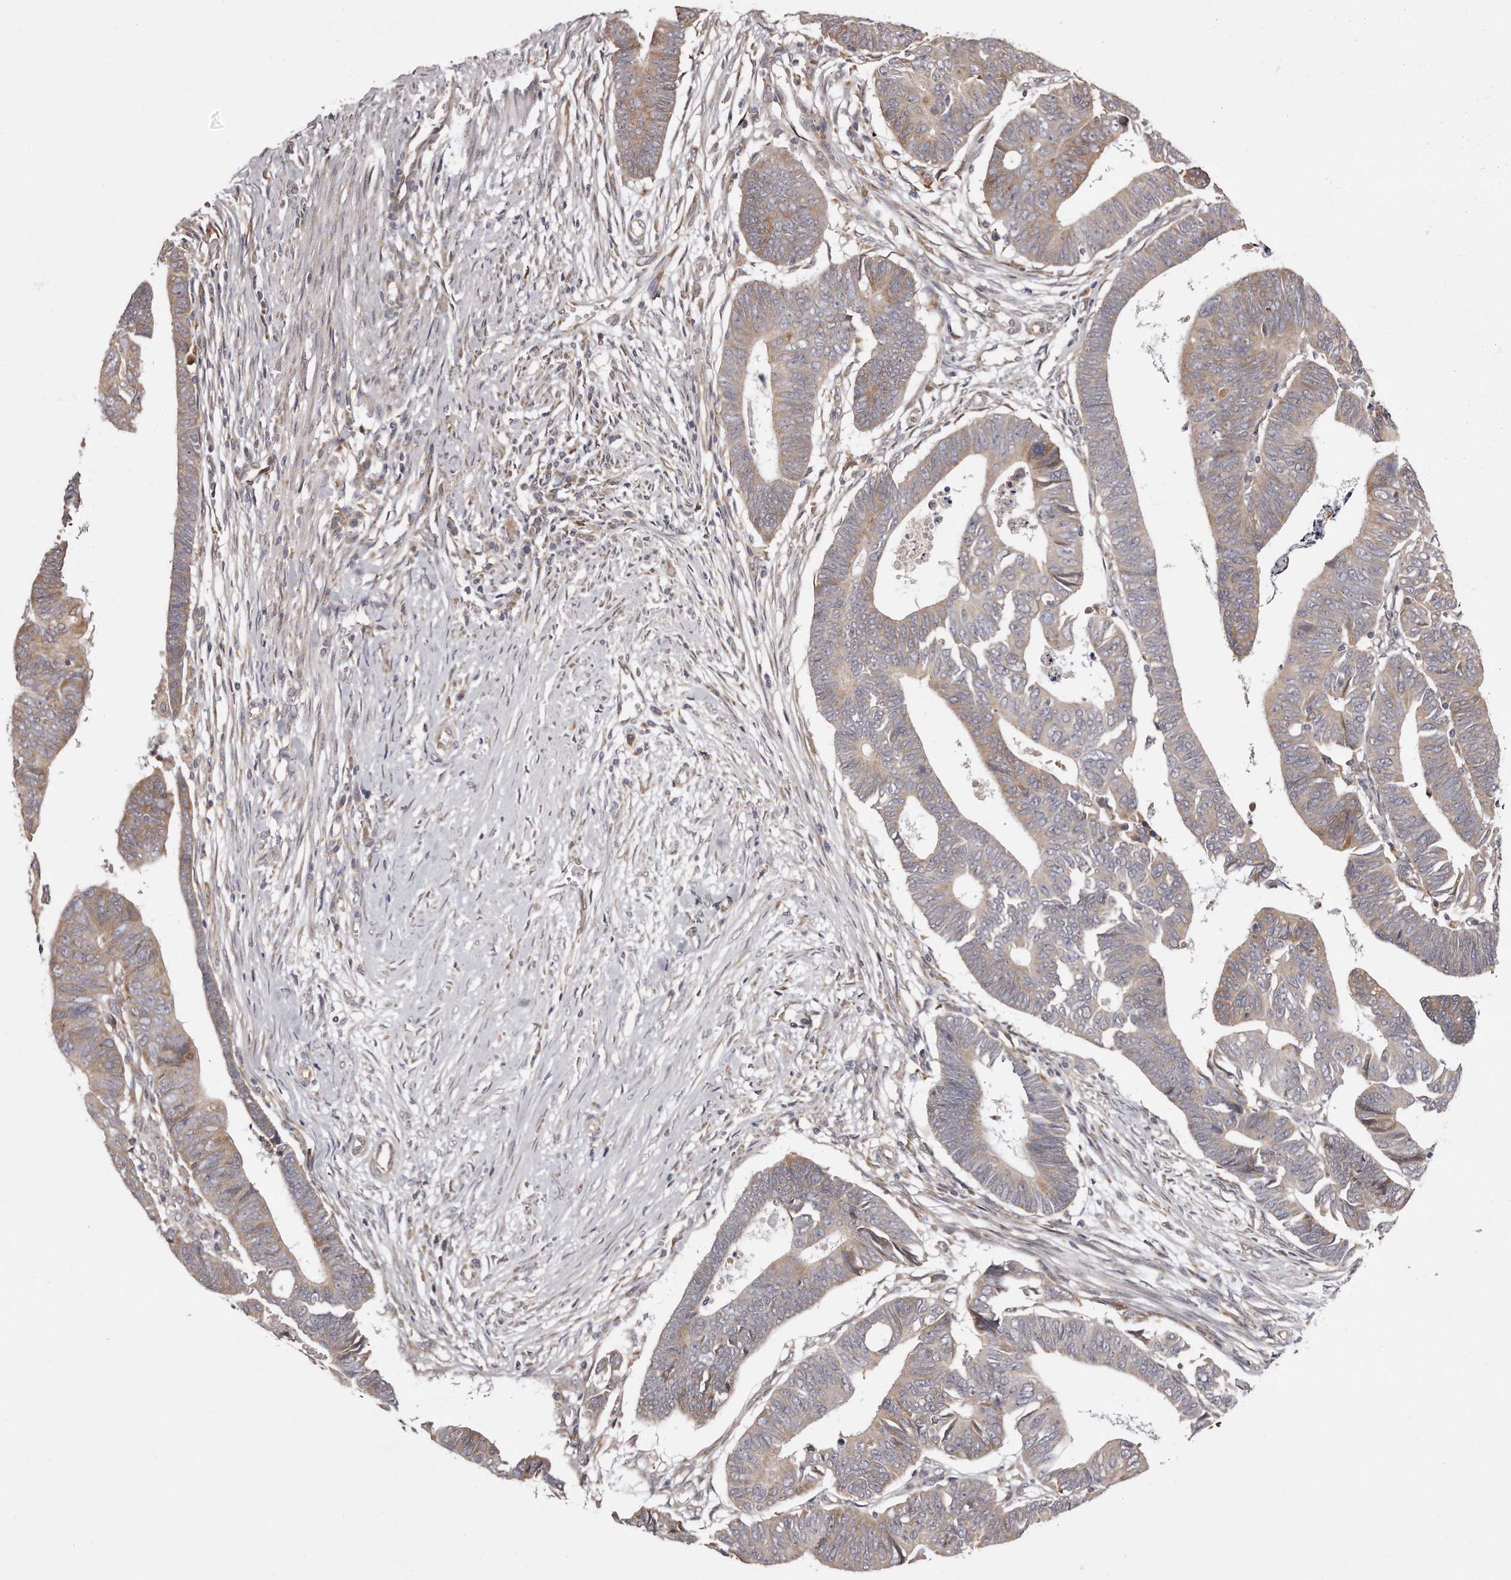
{"staining": {"intensity": "weak", "quantity": "25%-75%", "location": "cytoplasmic/membranous"}, "tissue": "colorectal cancer", "cell_type": "Tumor cells", "image_type": "cancer", "snomed": [{"axis": "morphology", "description": "Adenocarcinoma, NOS"}, {"axis": "topography", "description": "Rectum"}], "caption": "Brown immunohistochemical staining in colorectal cancer reveals weak cytoplasmic/membranous expression in about 25%-75% of tumor cells. The protein of interest is shown in brown color, while the nuclei are stained blue.", "gene": "TRAPPC14", "patient": {"sex": "female", "age": 65}}